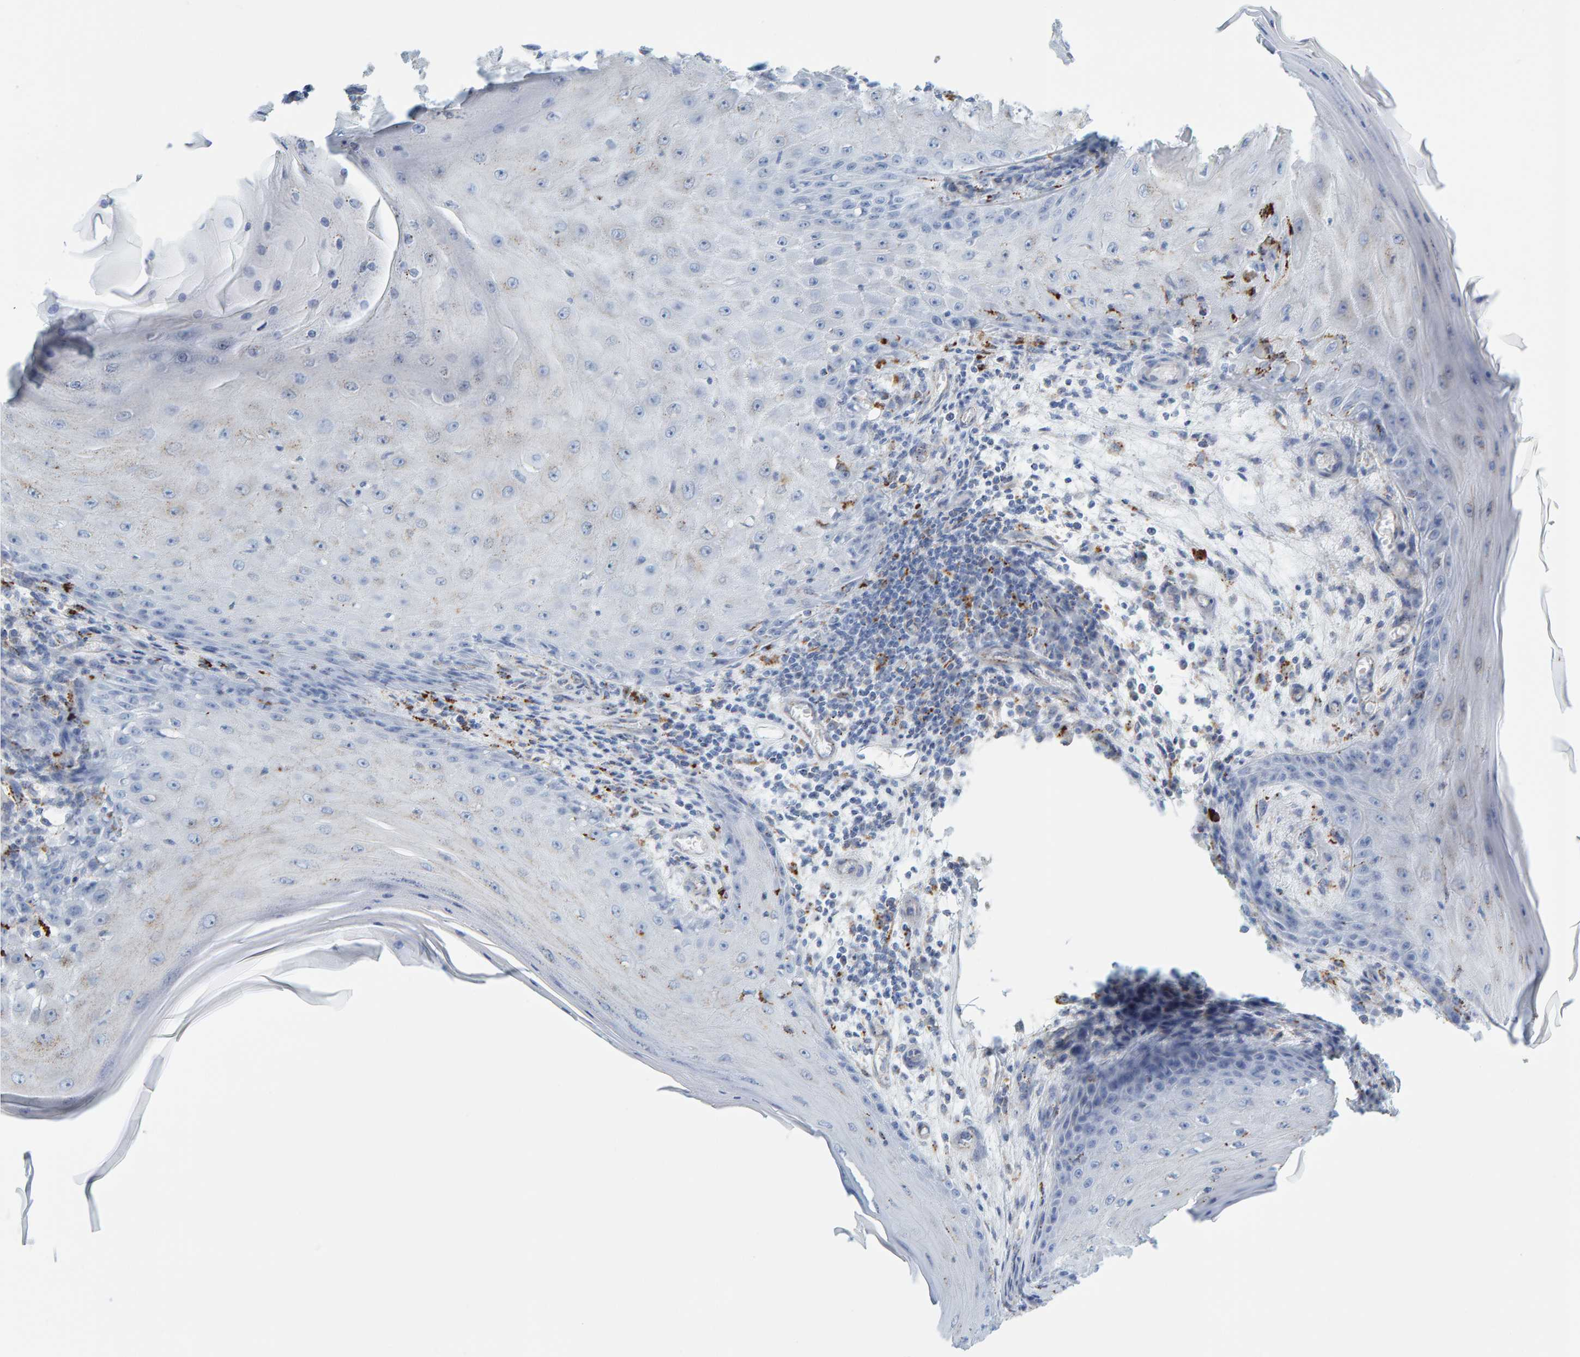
{"staining": {"intensity": "negative", "quantity": "none", "location": "none"}, "tissue": "skin cancer", "cell_type": "Tumor cells", "image_type": "cancer", "snomed": [{"axis": "morphology", "description": "Squamous cell carcinoma, NOS"}, {"axis": "topography", "description": "Skin"}], "caption": "Tumor cells are negative for brown protein staining in skin cancer.", "gene": "BIN3", "patient": {"sex": "female", "age": 73}}